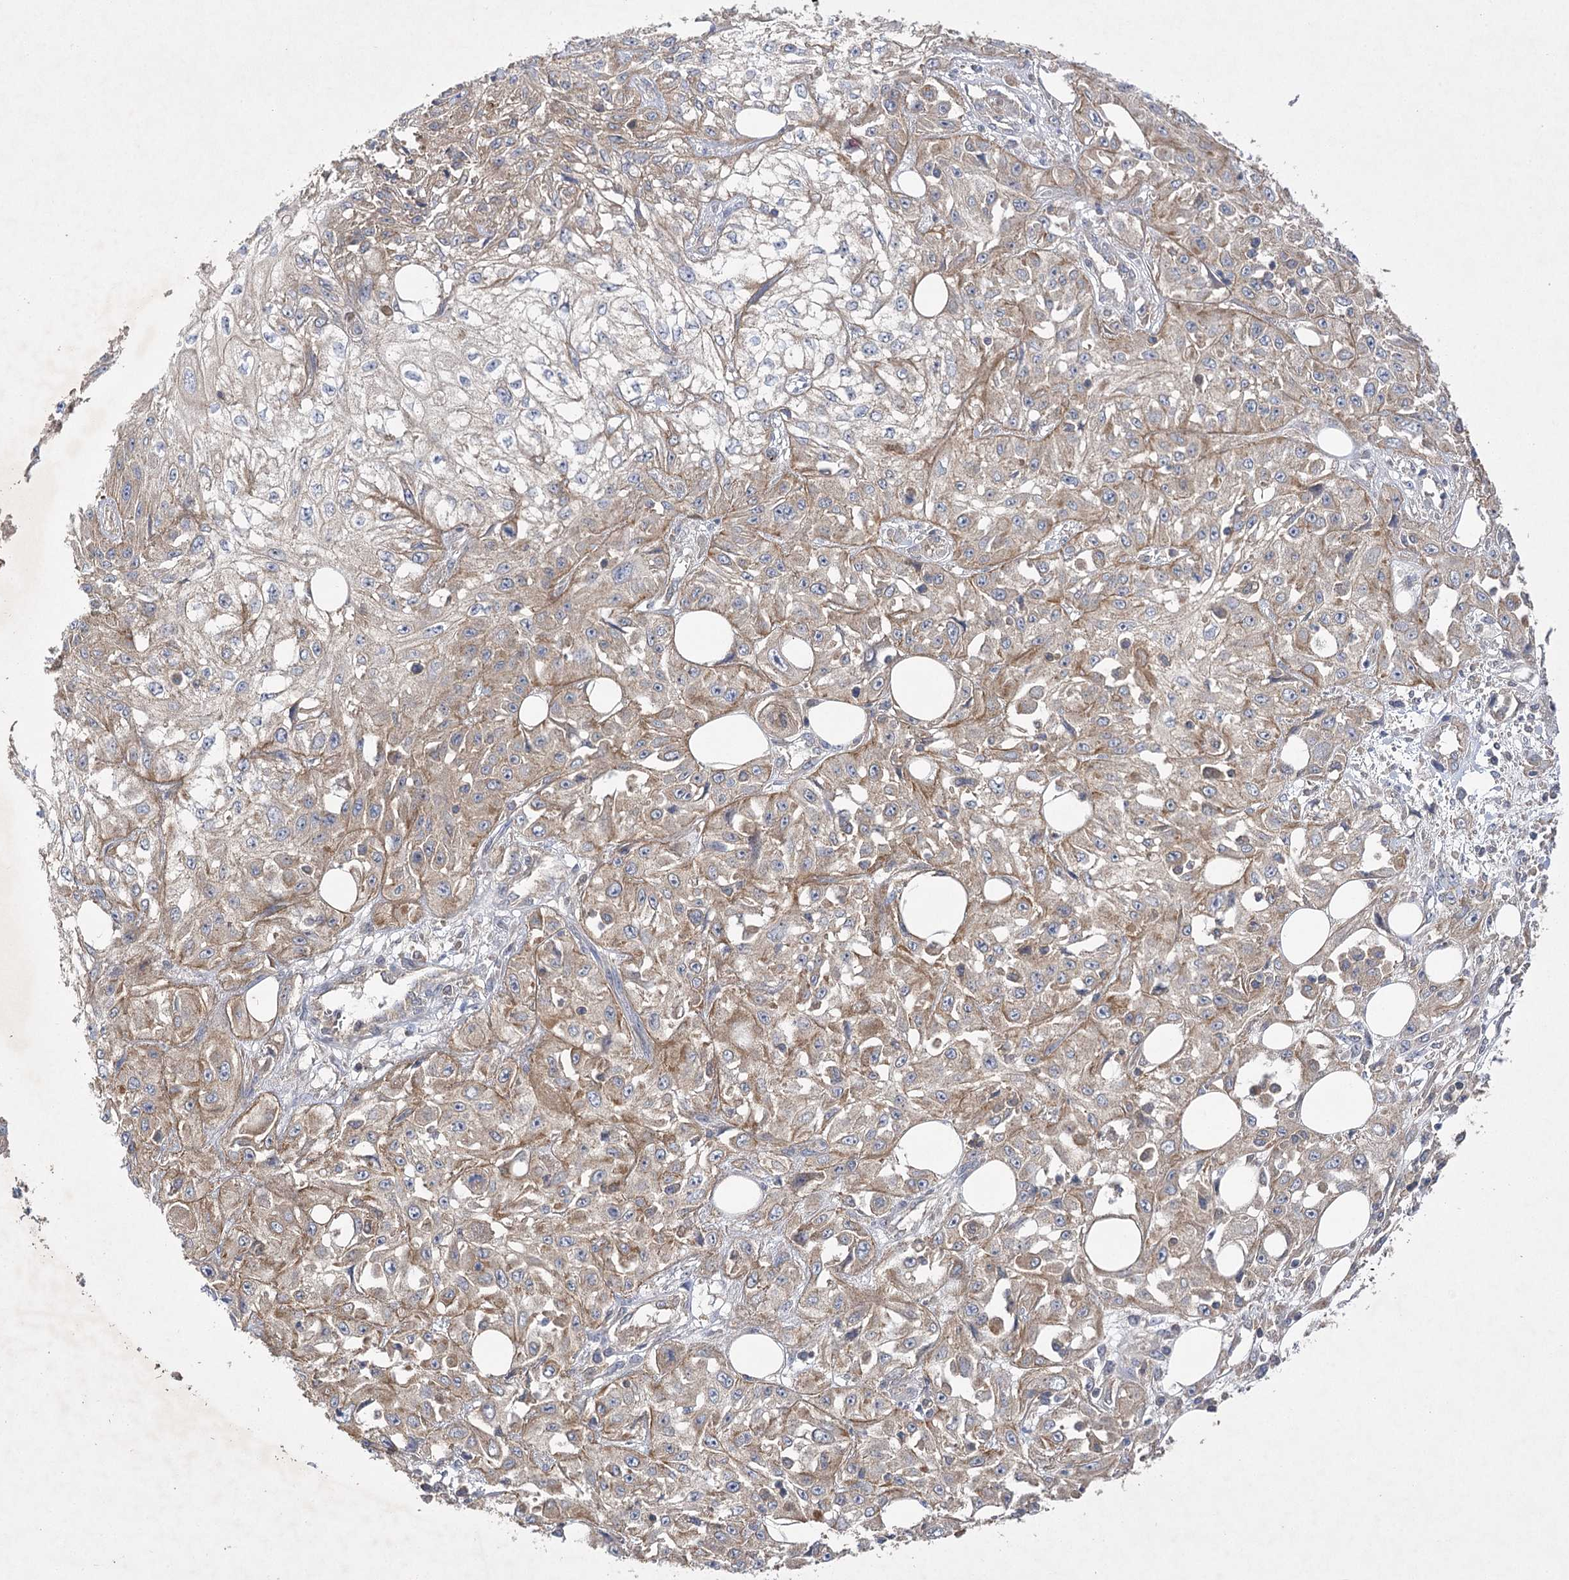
{"staining": {"intensity": "weak", "quantity": ">75%", "location": "cytoplasmic/membranous"}, "tissue": "skin cancer", "cell_type": "Tumor cells", "image_type": "cancer", "snomed": [{"axis": "morphology", "description": "Squamous cell carcinoma, NOS"}, {"axis": "morphology", "description": "Squamous cell carcinoma, metastatic, NOS"}, {"axis": "topography", "description": "Skin"}, {"axis": "topography", "description": "Lymph node"}], "caption": "Tumor cells show low levels of weak cytoplasmic/membranous expression in about >75% of cells in human metastatic squamous cell carcinoma (skin).", "gene": "BCR", "patient": {"sex": "male", "age": 75}}